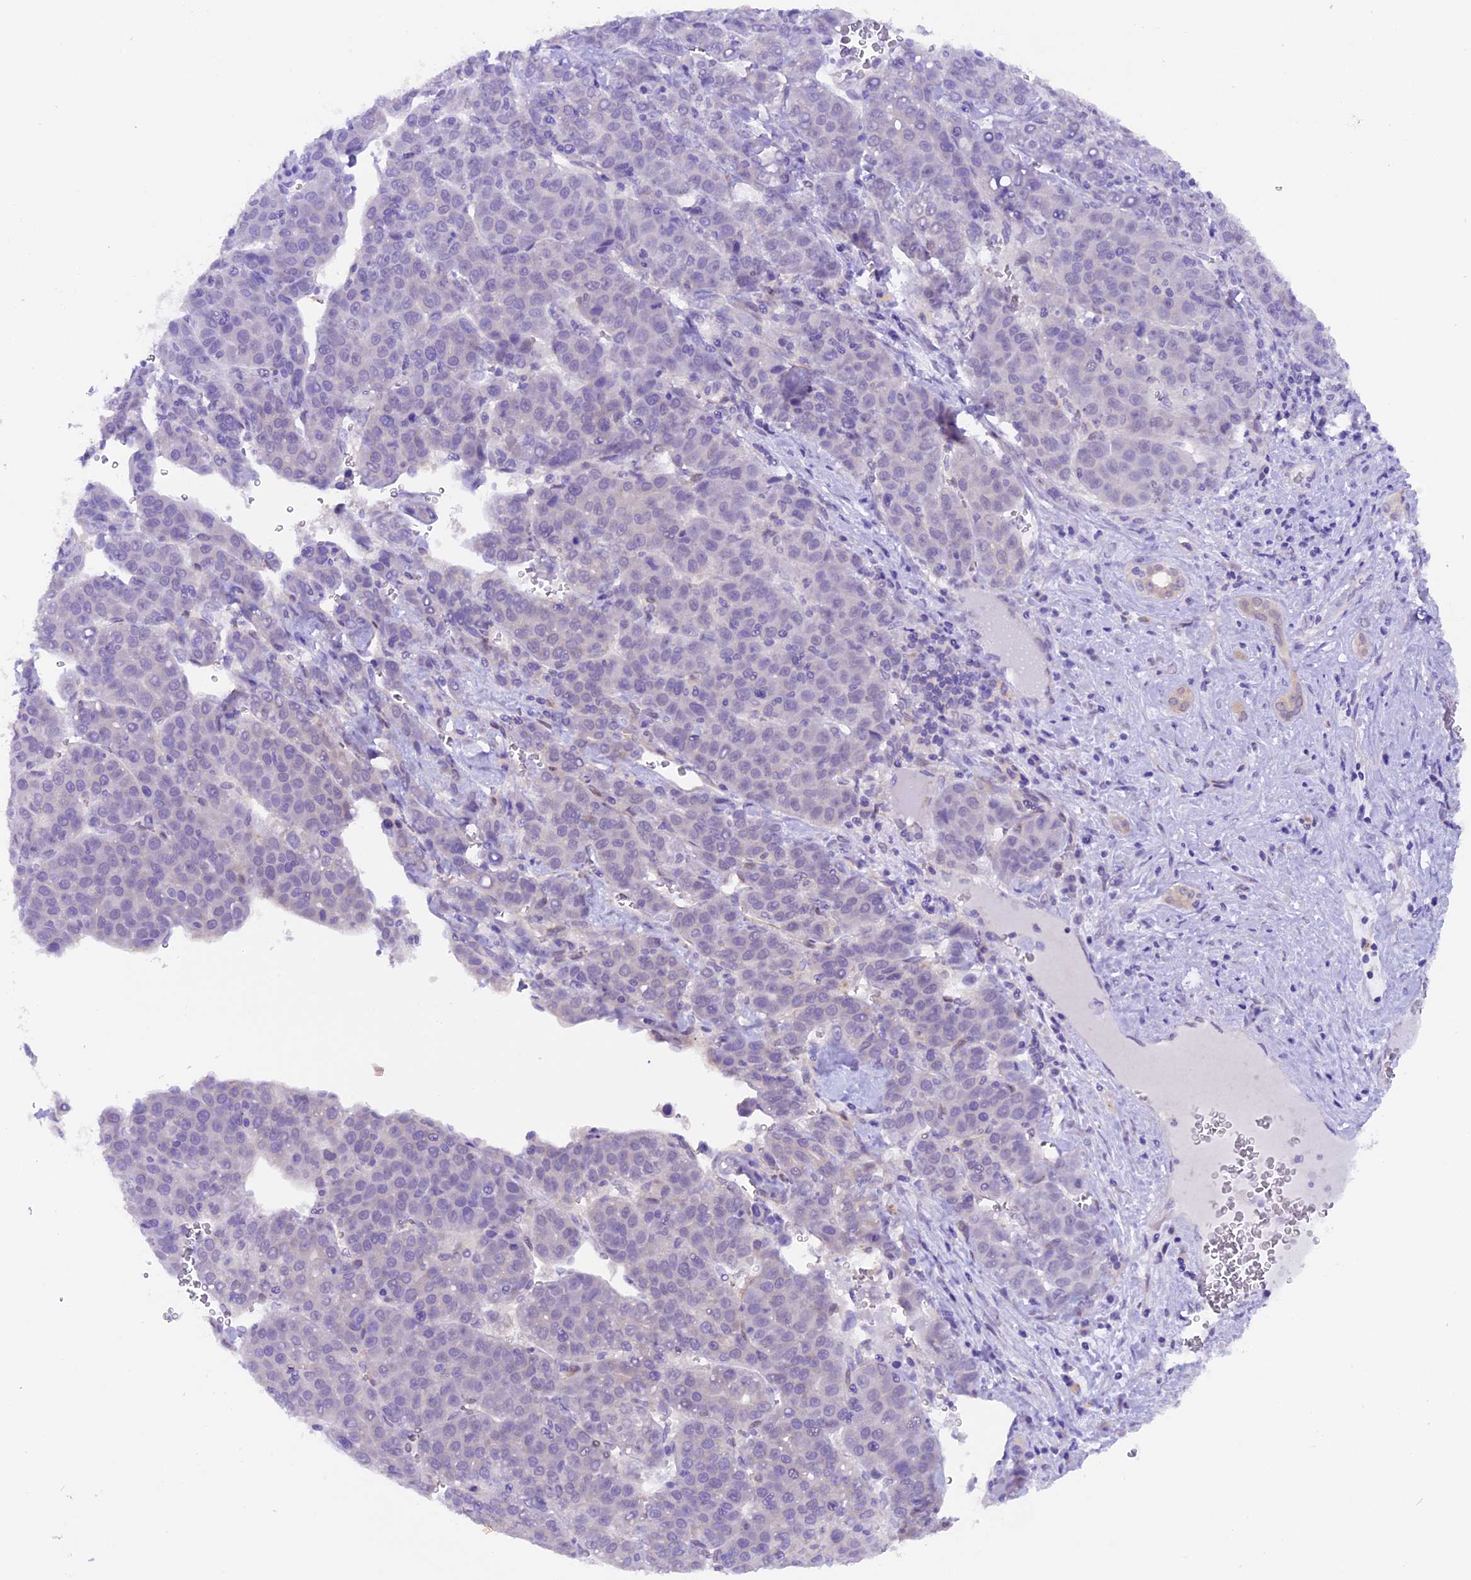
{"staining": {"intensity": "negative", "quantity": "none", "location": "none"}, "tissue": "liver cancer", "cell_type": "Tumor cells", "image_type": "cancer", "snomed": [{"axis": "morphology", "description": "Carcinoma, Hepatocellular, NOS"}, {"axis": "topography", "description": "Liver"}], "caption": "High magnification brightfield microscopy of liver hepatocellular carcinoma stained with DAB (3,3'-diaminobenzidine) (brown) and counterstained with hematoxylin (blue): tumor cells show no significant expression.", "gene": "NCK2", "patient": {"sex": "female", "age": 53}}